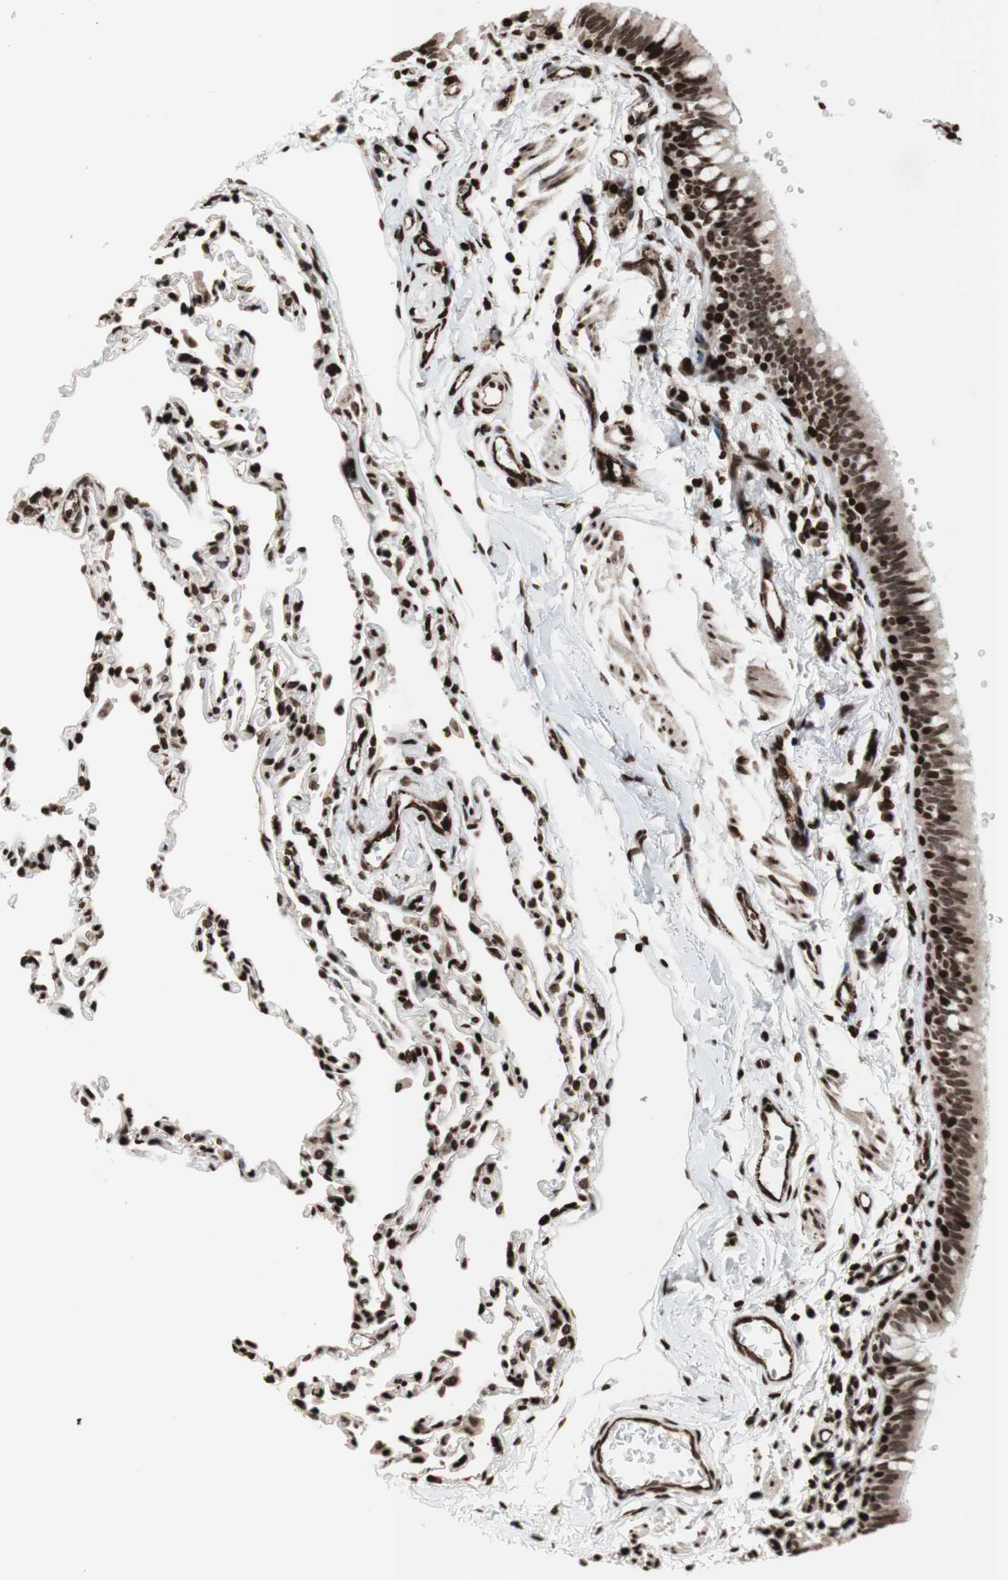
{"staining": {"intensity": "strong", "quantity": ">75%", "location": "cytoplasmic/membranous,nuclear"}, "tissue": "bronchus", "cell_type": "Respiratory epithelial cells", "image_type": "normal", "snomed": [{"axis": "morphology", "description": "Normal tissue, NOS"}, {"axis": "topography", "description": "Bronchus"}, {"axis": "topography", "description": "Lung"}], "caption": "Unremarkable bronchus displays strong cytoplasmic/membranous,nuclear positivity in approximately >75% of respiratory epithelial cells, visualized by immunohistochemistry.", "gene": "NCAPD2", "patient": {"sex": "male", "age": 64}}